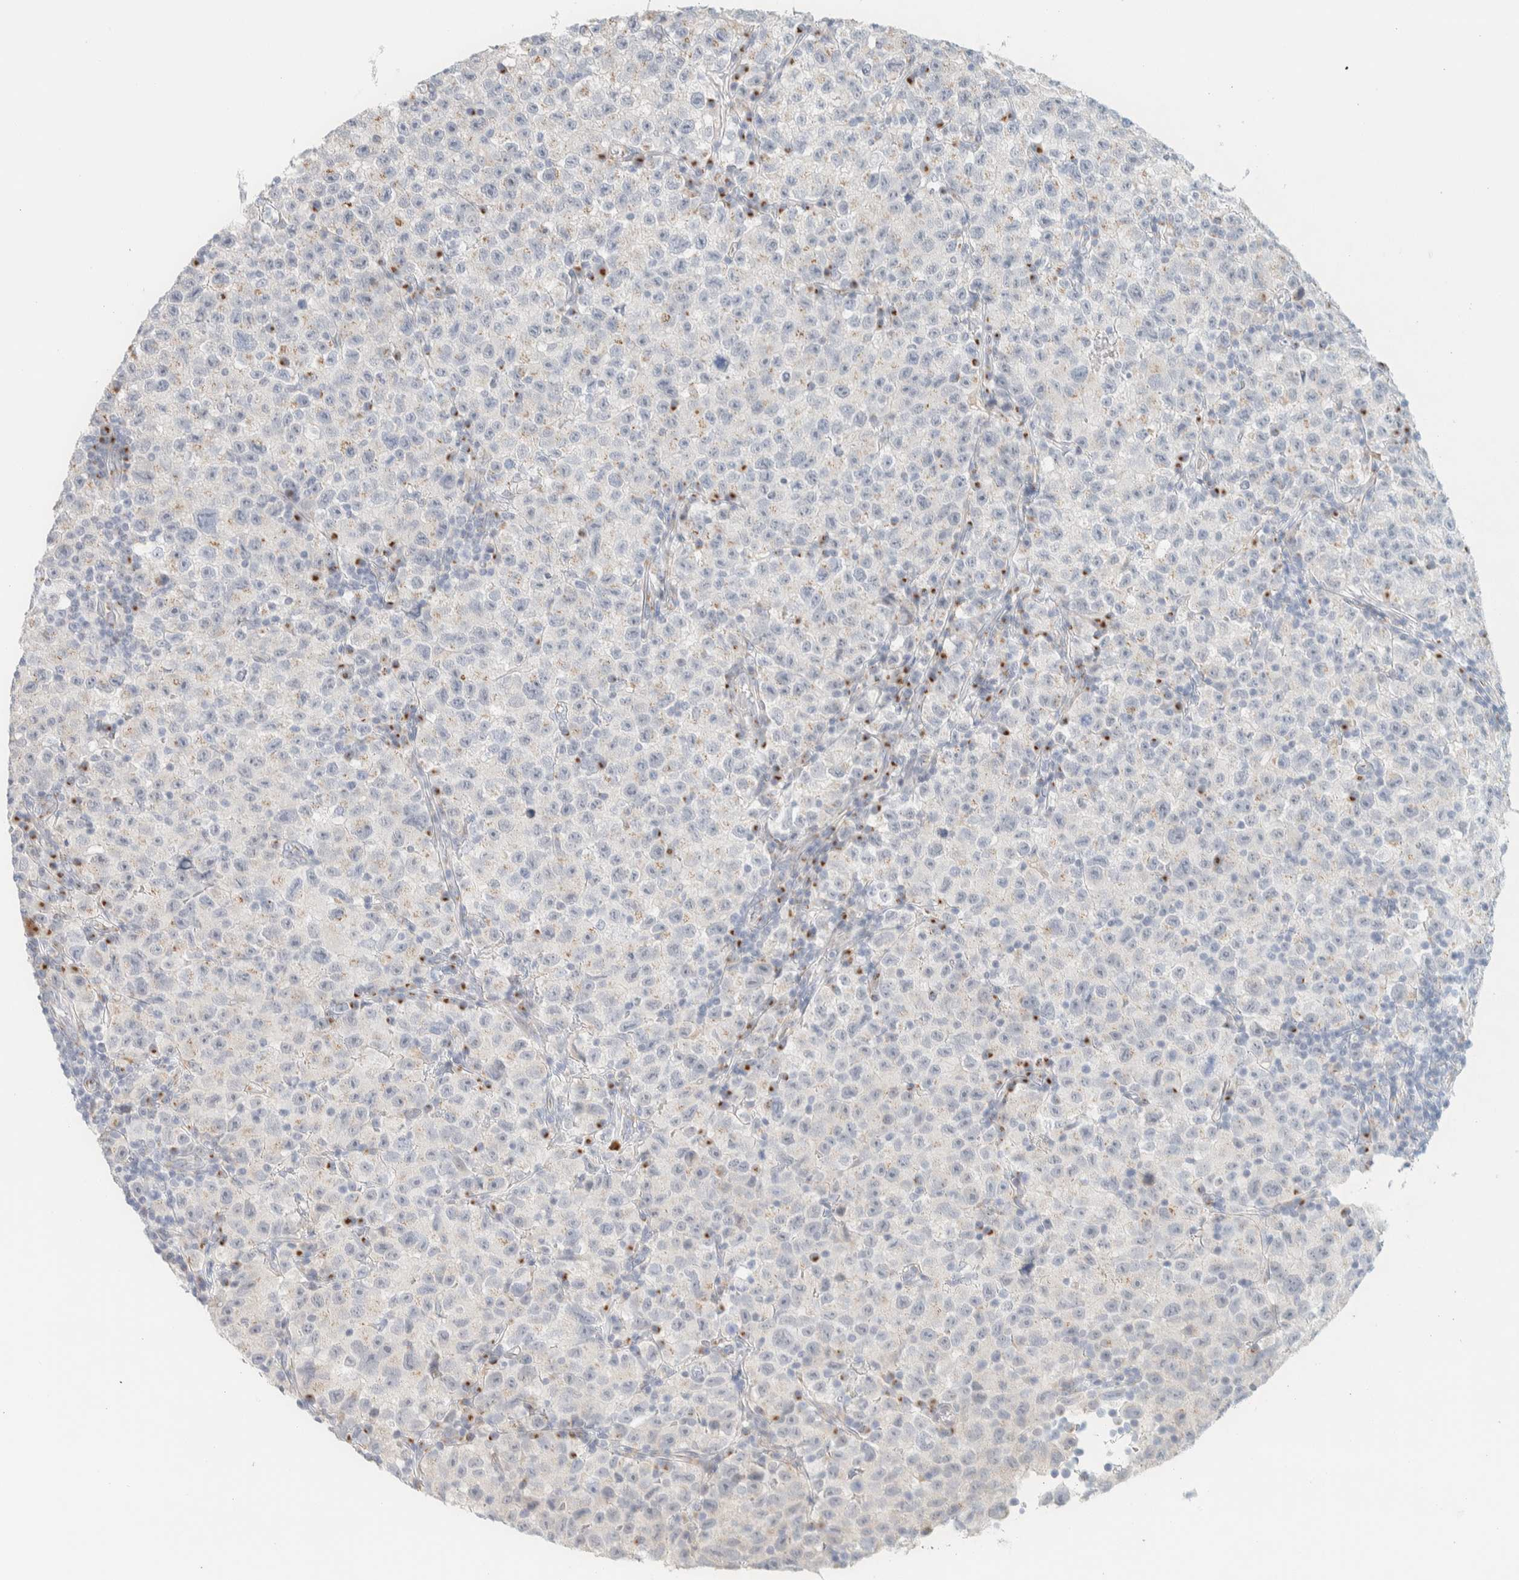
{"staining": {"intensity": "moderate", "quantity": "<25%", "location": "cytoplasmic/membranous"}, "tissue": "testis cancer", "cell_type": "Tumor cells", "image_type": "cancer", "snomed": [{"axis": "morphology", "description": "Seminoma, NOS"}, {"axis": "topography", "description": "Testis"}], "caption": "A high-resolution micrograph shows immunohistochemistry (IHC) staining of testis seminoma, which exhibits moderate cytoplasmic/membranous positivity in about <25% of tumor cells.", "gene": "SPNS3", "patient": {"sex": "male", "age": 22}}